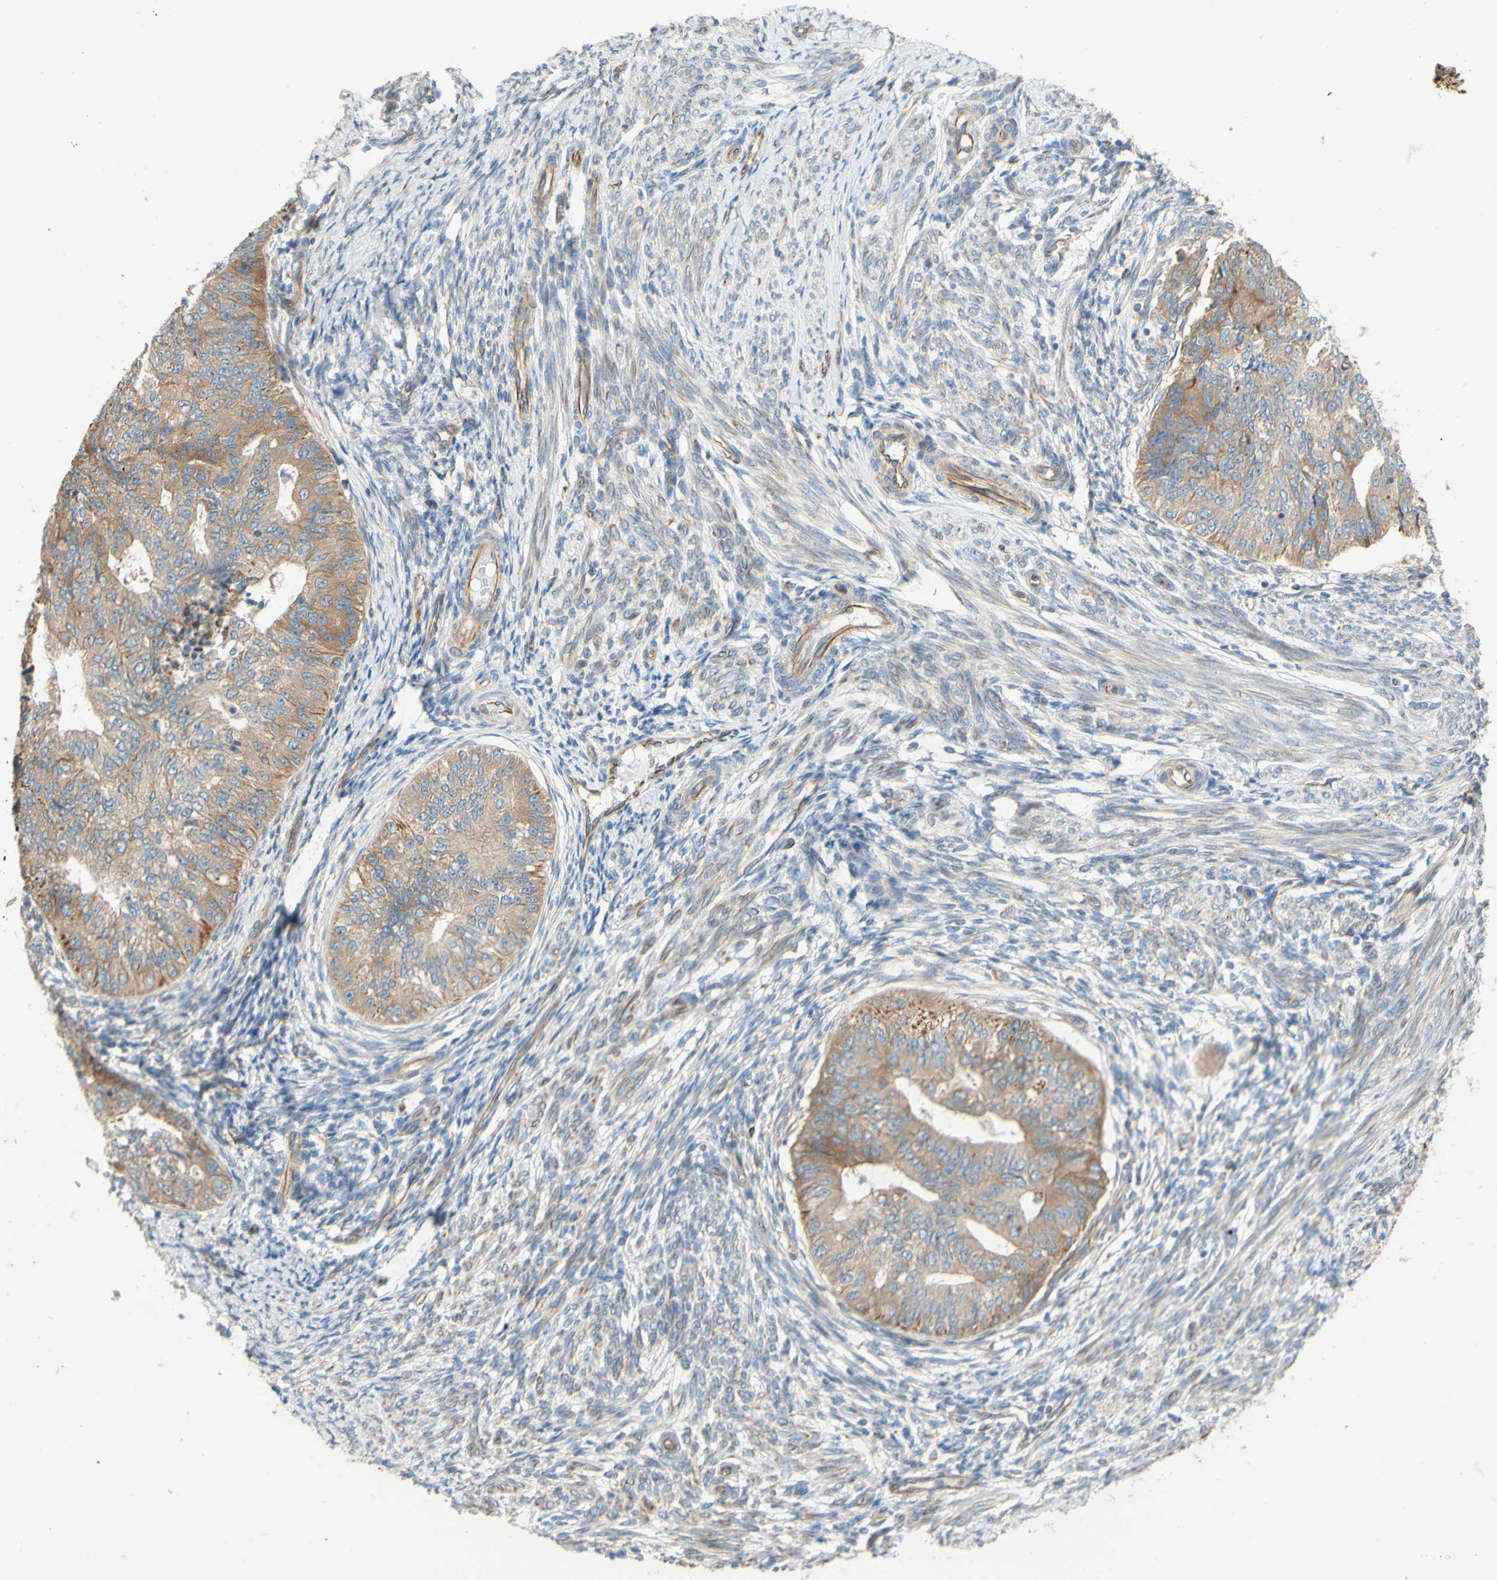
{"staining": {"intensity": "moderate", "quantity": ">75%", "location": "cytoplasmic/membranous"}, "tissue": "endometrial cancer", "cell_type": "Tumor cells", "image_type": "cancer", "snomed": [{"axis": "morphology", "description": "Adenocarcinoma, NOS"}, {"axis": "topography", "description": "Endometrium"}], "caption": "High-magnification brightfield microscopy of adenocarcinoma (endometrial) stained with DAB (3,3'-diaminobenzidine) (brown) and counterstained with hematoxylin (blue). tumor cells exhibit moderate cytoplasmic/membranous positivity is identified in approximately>75% of cells.", "gene": "C1orf43", "patient": {"sex": "female", "age": 32}}